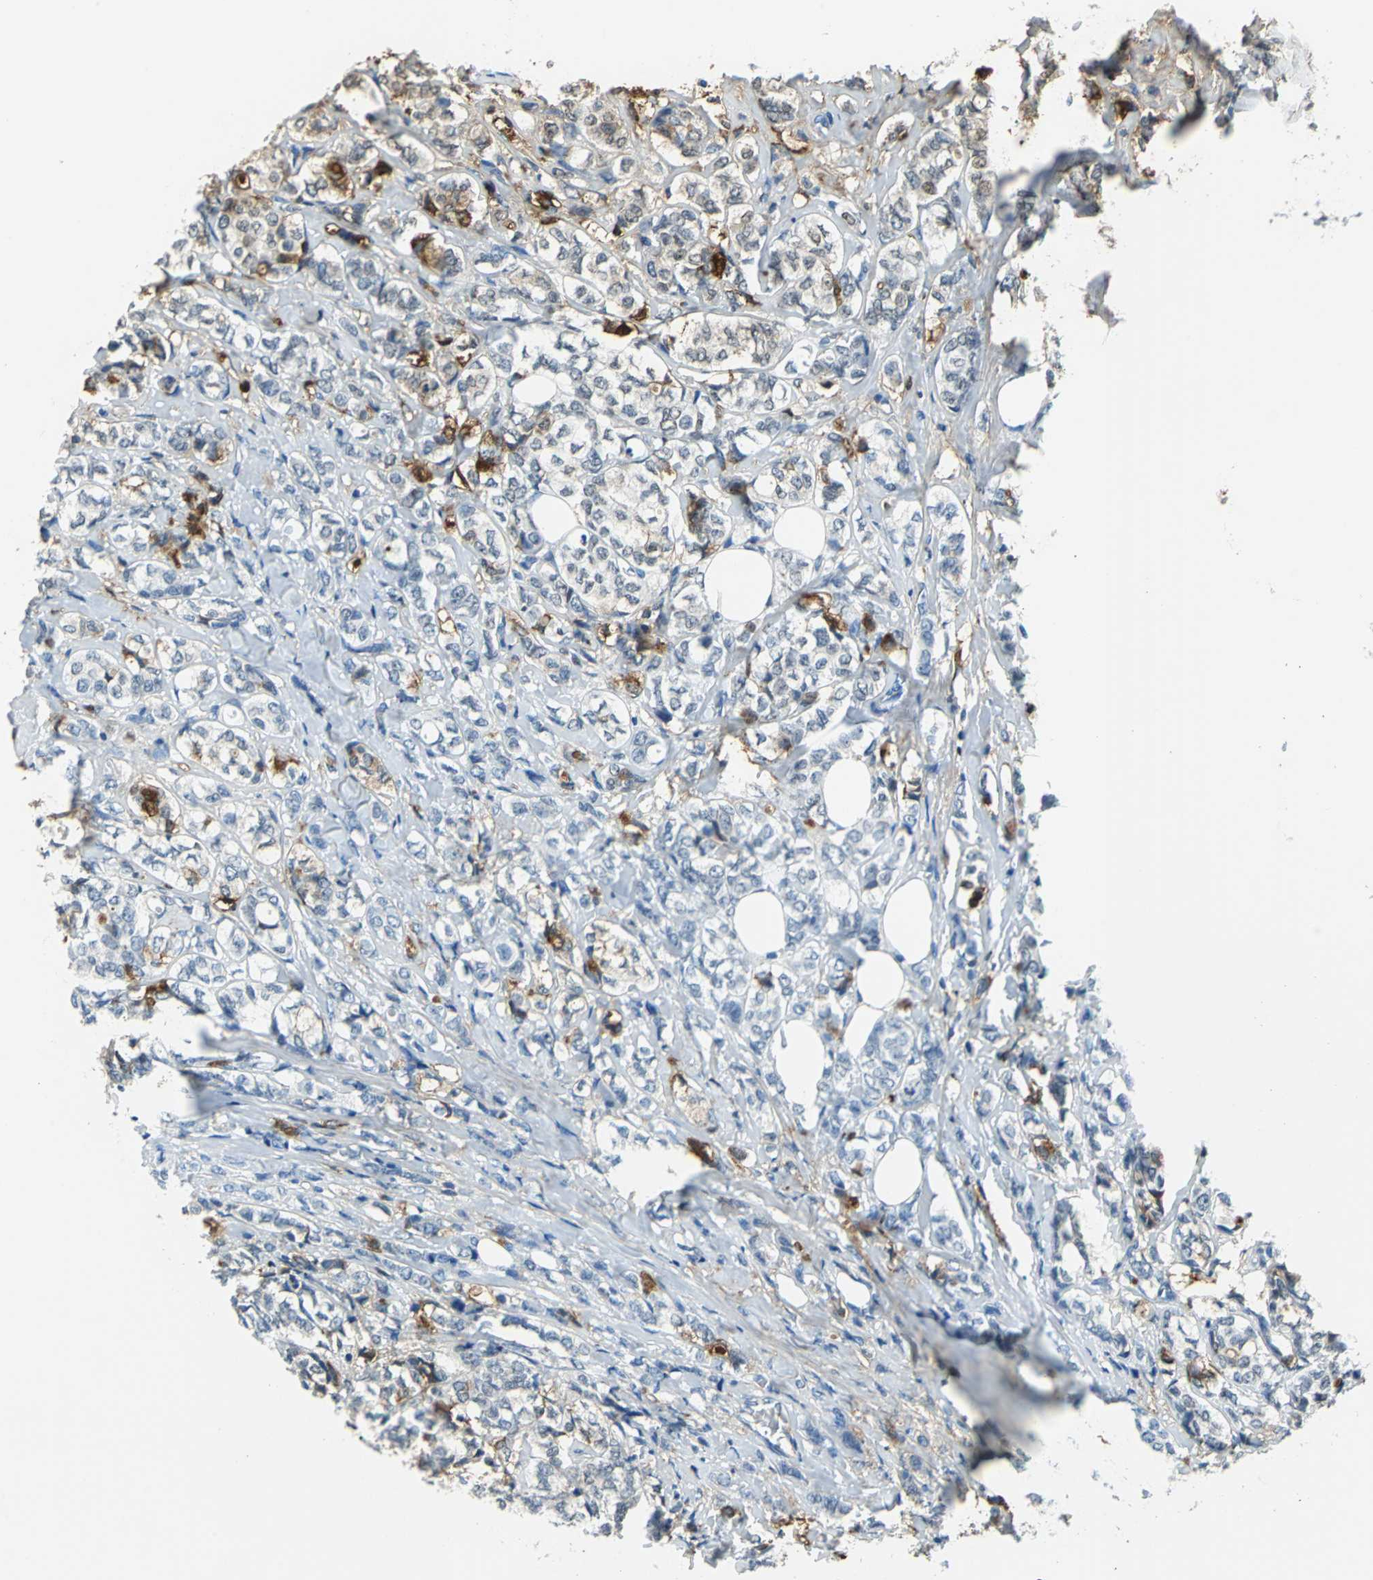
{"staining": {"intensity": "strong", "quantity": "25%-75%", "location": "cytoplasmic/membranous"}, "tissue": "breast cancer", "cell_type": "Tumor cells", "image_type": "cancer", "snomed": [{"axis": "morphology", "description": "Lobular carcinoma"}, {"axis": "topography", "description": "Breast"}], "caption": "Strong cytoplasmic/membranous expression is appreciated in about 25%-75% of tumor cells in breast cancer (lobular carcinoma). The protein is stained brown, and the nuclei are stained in blue (DAB IHC with brightfield microscopy, high magnification).", "gene": "ALB", "patient": {"sex": "female", "age": 60}}